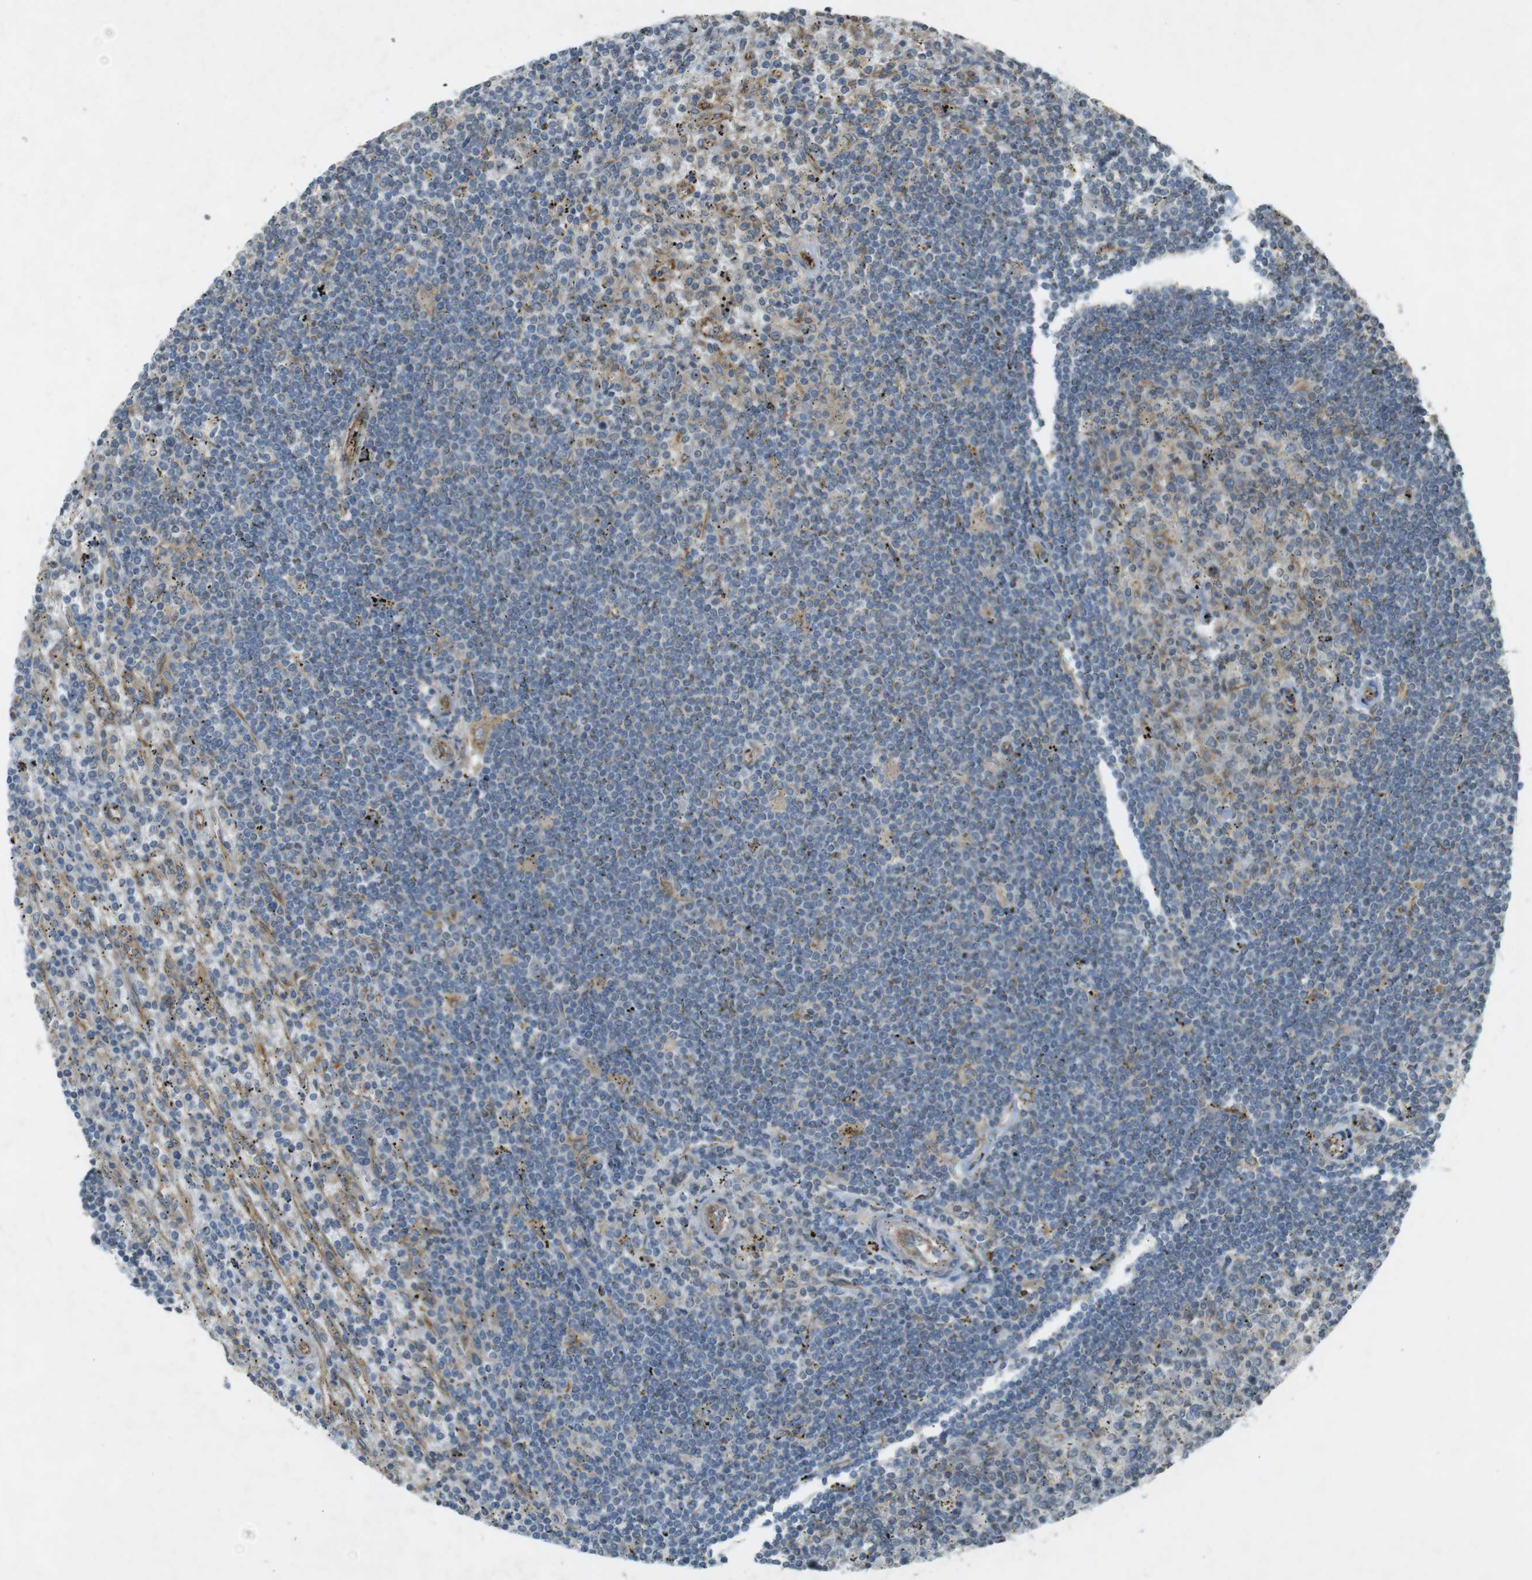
{"staining": {"intensity": "negative", "quantity": "none", "location": "none"}, "tissue": "lymphoma", "cell_type": "Tumor cells", "image_type": "cancer", "snomed": [{"axis": "morphology", "description": "Malignant lymphoma, non-Hodgkin's type, Low grade"}, {"axis": "topography", "description": "Spleen"}], "caption": "IHC photomicrograph of human lymphoma stained for a protein (brown), which exhibits no staining in tumor cells.", "gene": "KIF5B", "patient": {"sex": "male", "age": 76}}